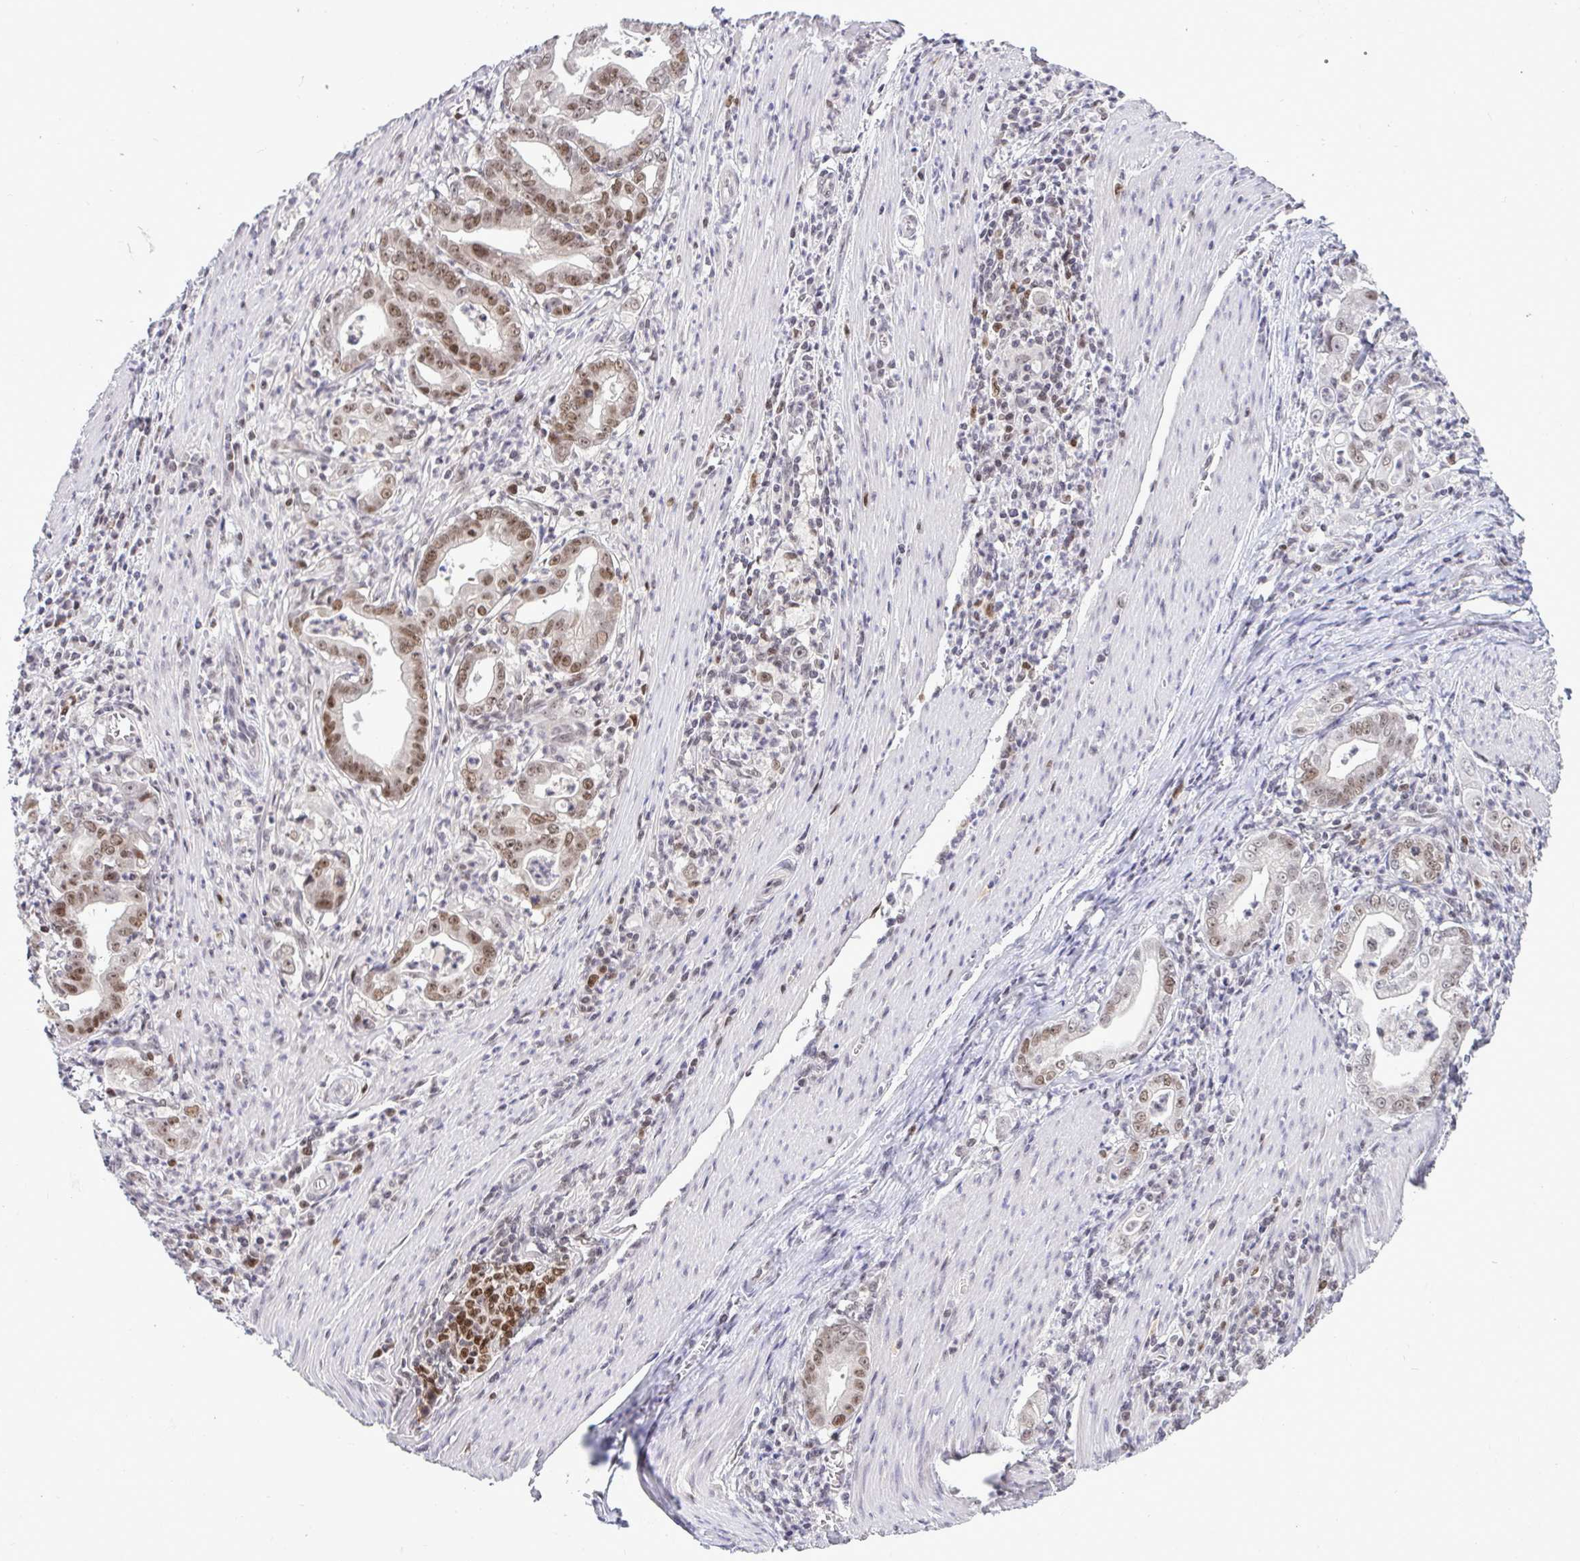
{"staining": {"intensity": "moderate", "quantity": "25%-75%", "location": "nuclear"}, "tissue": "stomach cancer", "cell_type": "Tumor cells", "image_type": "cancer", "snomed": [{"axis": "morphology", "description": "Adenocarcinoma, NOS"}, {"axis": "topography", "description": "Stomach, upper"}], "caption": "Protein staining of stomach cancer (adenocarcinoma) tissue reveals moderate nuclear positivity in approximately 25%-75% of tumor cells.", "gene": "RFC4", "patient": {"sex": "female", "age": 79}}